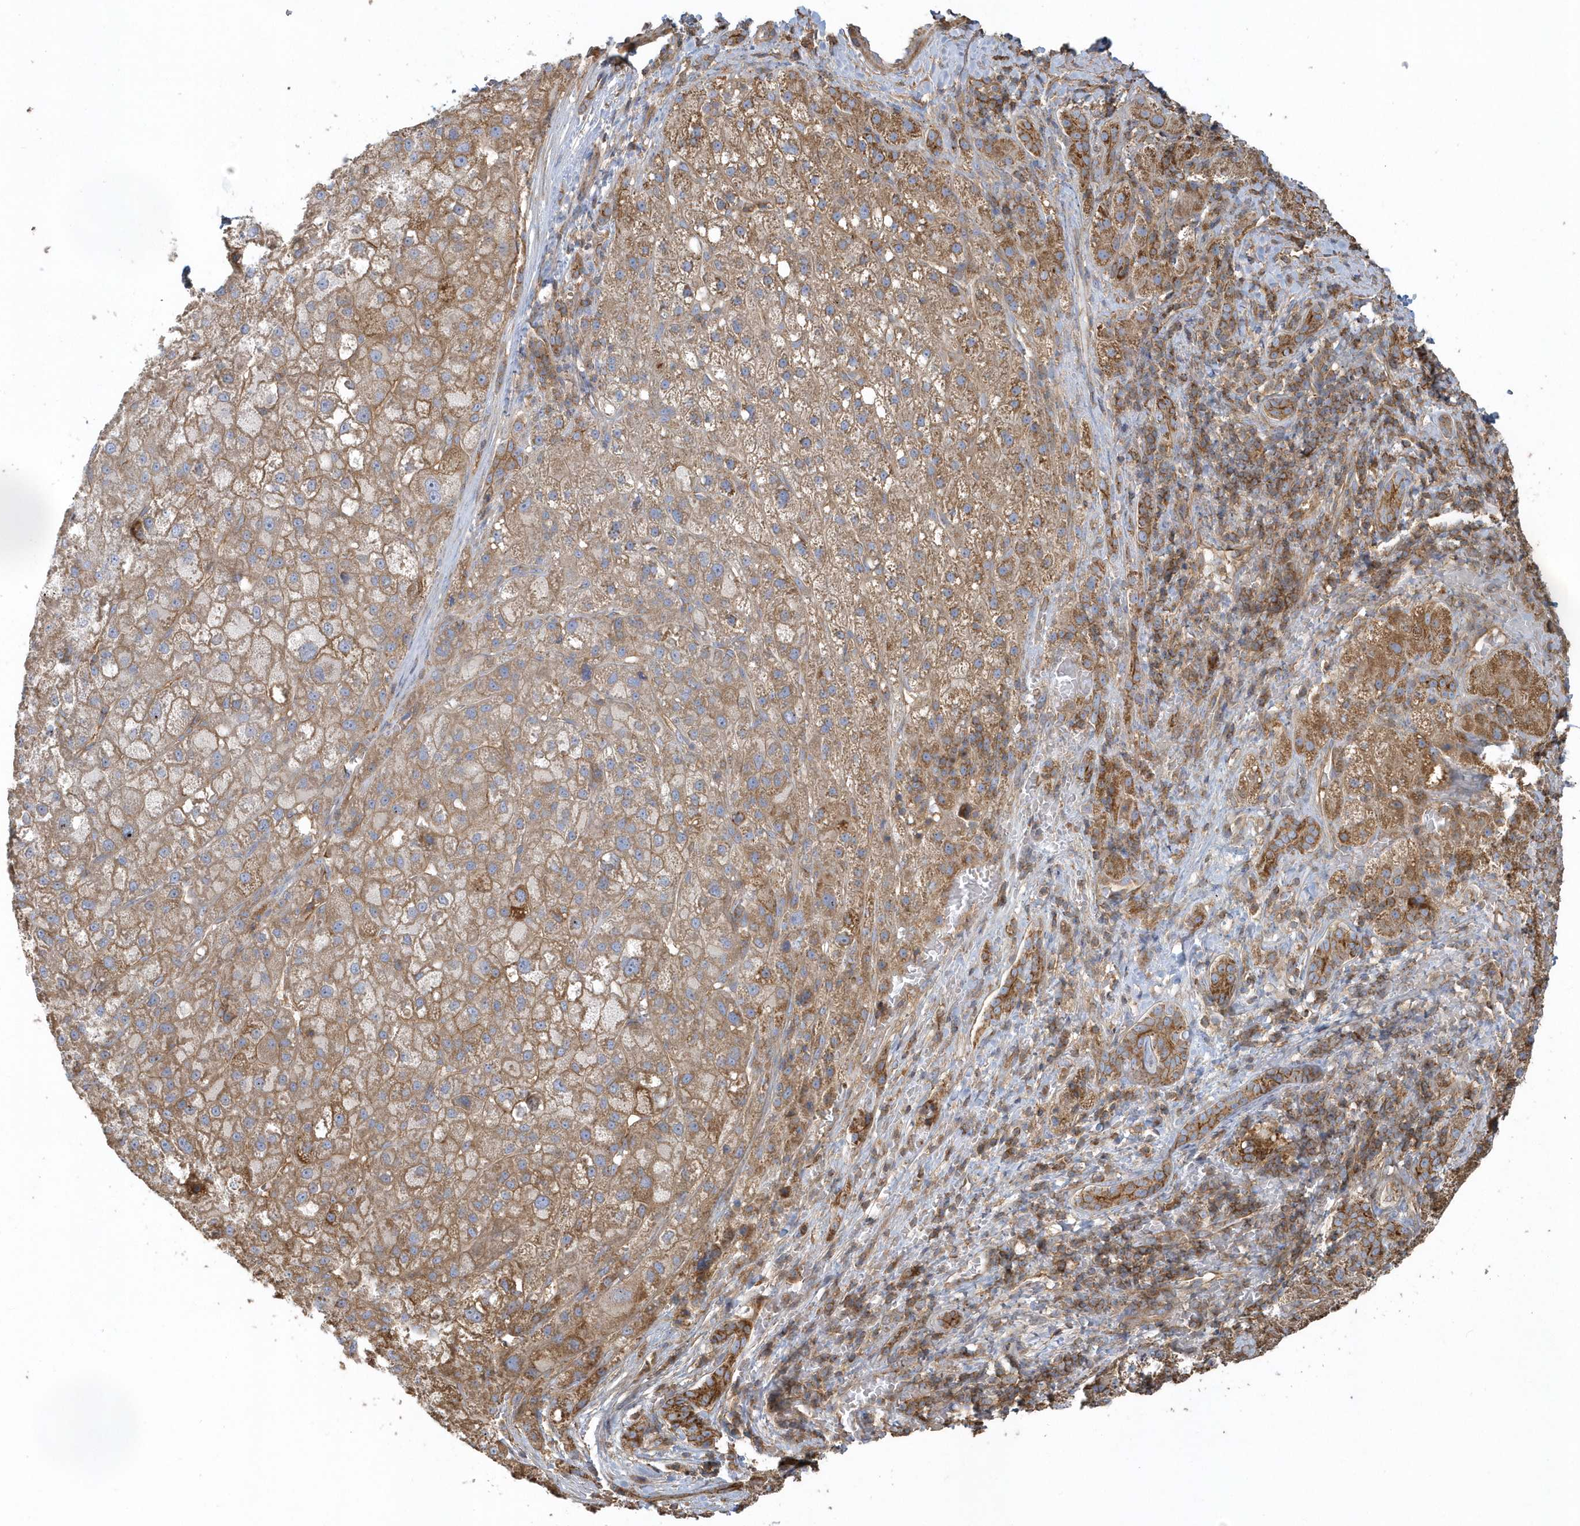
{"staining": {"intensity": "moderate", "quantity": ">75%", "location": "cytoplasmic/membranous"}, "tissue": "liver cancer", "cell_type": "Tumor cells", "image_type": "cancer", "snomed": [{"axis": "morphology", "description": "Carcinoma, Hepatocellular, NOS"}, {"axis": "topography", "description": "Liver"}], "caption": "Immunohistochemical staining of human liver cancer reveals moderate cytoplasmic/membranous protein positivity in about >75% of tumor cells. (Brightfield microscopy of DAB IHC at high magnification).", "gene": "TRAIP", "patient": {"sex": "male", "age": 57}}